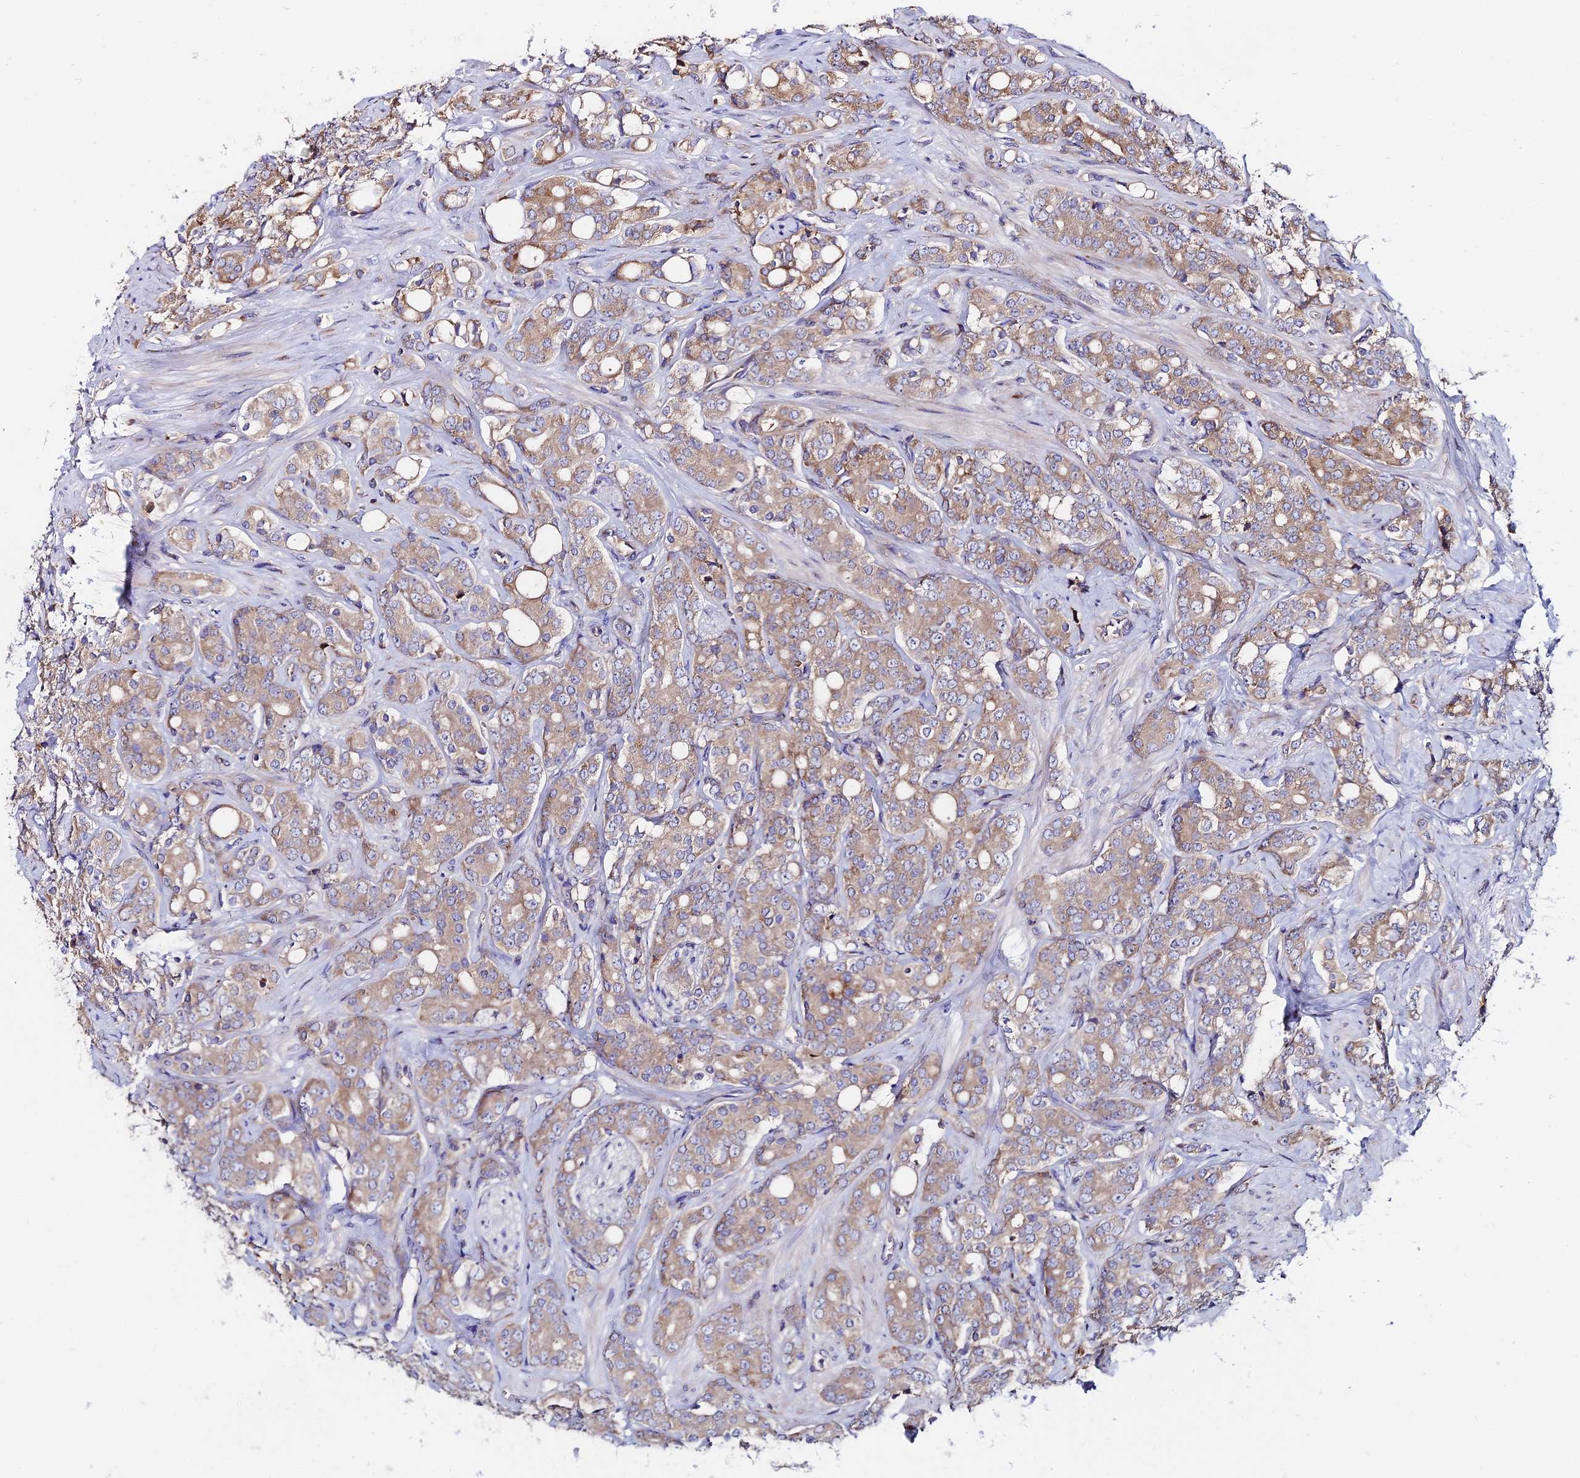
{"staining": {"intensity": "moderate", "quantity": "<25%", "location": "cytoplasmic/membranous"}, "tissue": "prostate cancer", "cell_type": "Tumor cells", "image_type": "cancer", "snomed": [{"axis": "morphology", "description": "Adenocarcinoma, High grade"}, {"axis": "topography", "description": "Prostate"}], "caption": "Protein staining of prostate high-grade adenocarcinoma tissue demonstrates moderate cytoplasmic/membranous staining in about <25% of tumor cells.", "gene": "EIF3K", "patient": {"sex": "male", "age": 62}}